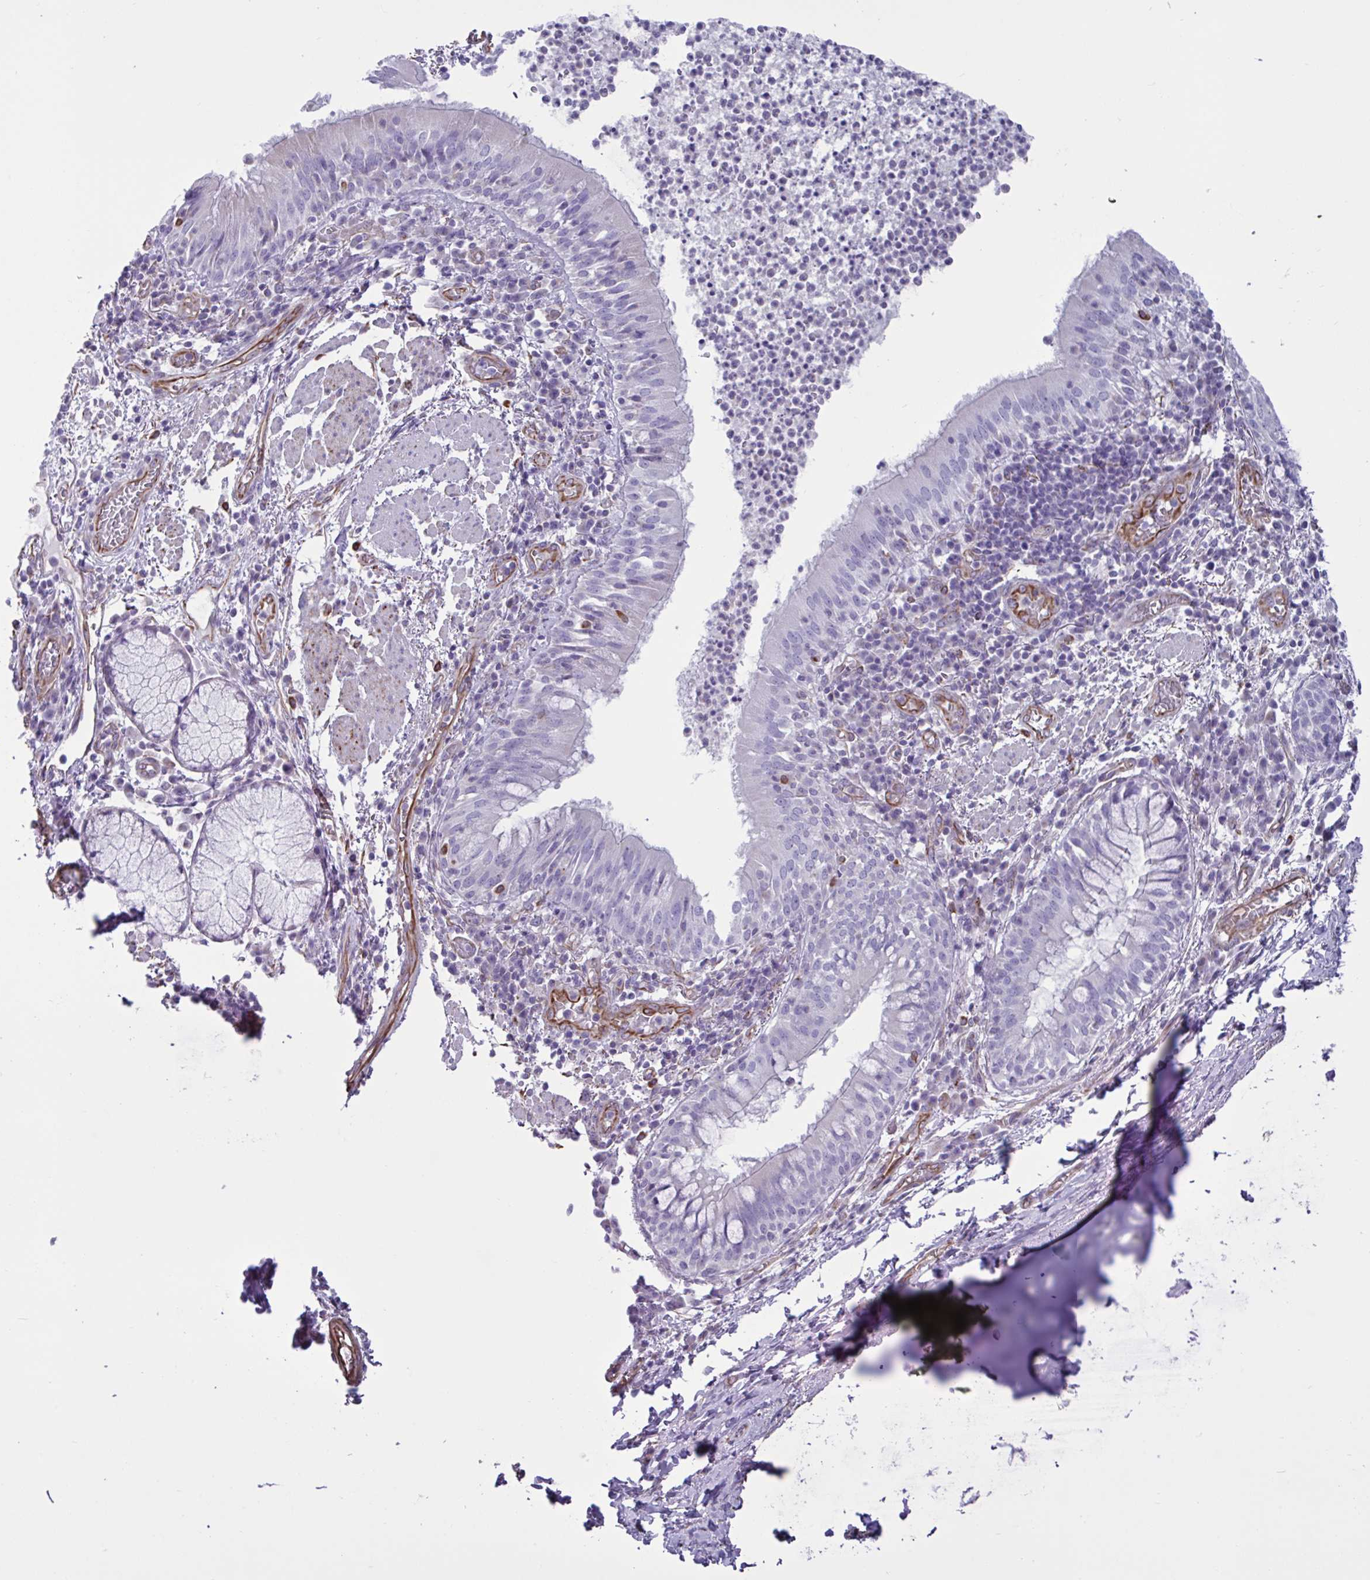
{"staining": {"intensity": "negative", "quantity": "none", "location": "none"}, "tissue": "bronchus", "cell_type": "Respiratory epithelial cells", "image_type": "normal", "snomed": [{"axis": "morphology", "description": "Normal tissue, NOS"}, {"axis": "topography", "description": "Lymph node"}, {"axis": "topography", "description": "Bronchus"}], "caption": "IHC histopathology image of unremarkable bronchus: bronchus stained with DAB demonstrates no significant protein expression in respiratory epithelial cells.", "gene": "TMEM86B", "patient": {"sex": "male", "age": 56}}